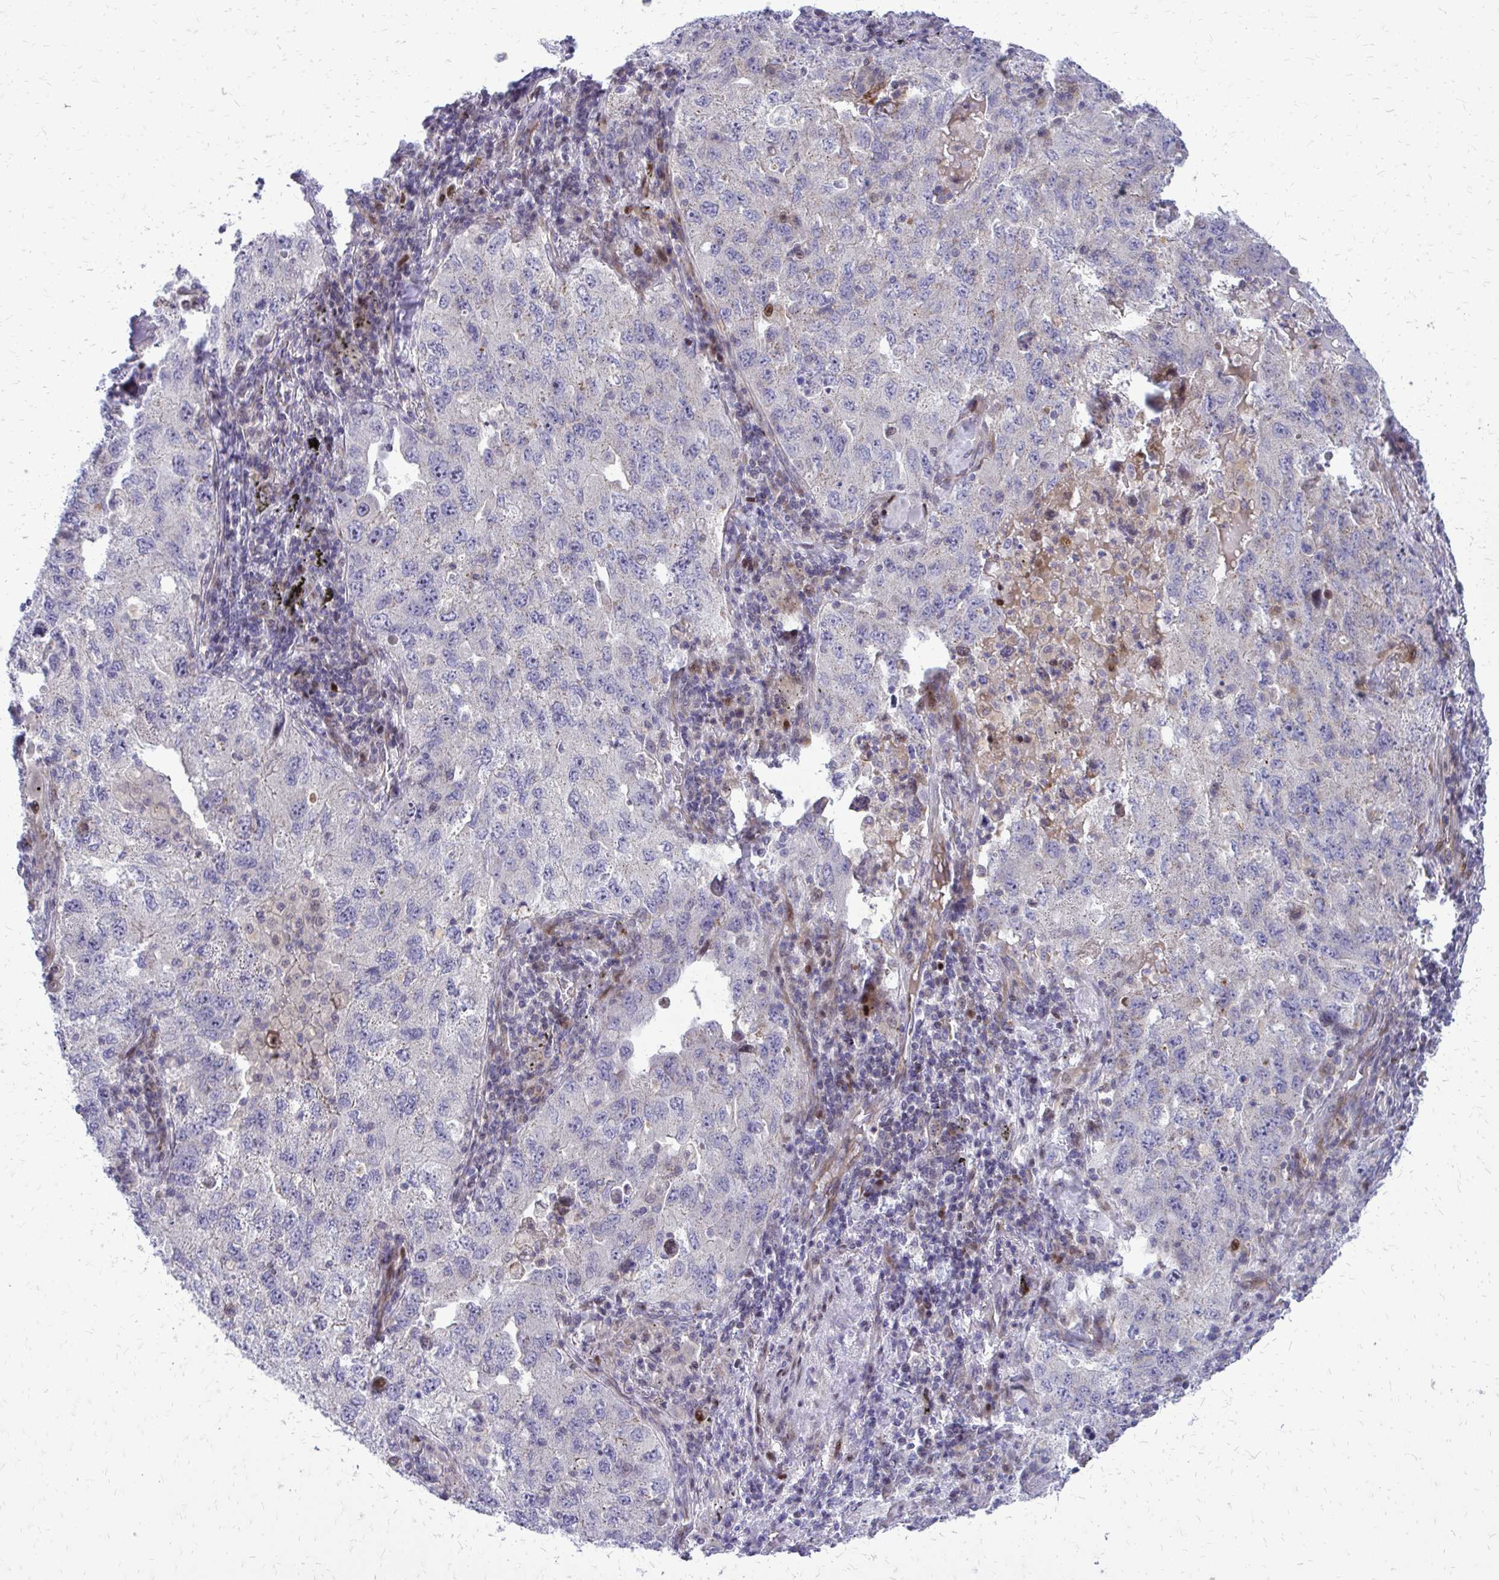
{"staining": {"intensity": "negative", "quantity": "none", "location": "none"}, "tissue": "lung cancer", "cell_type": "Tumor cells", "image_type": "cancer", "snomed": [{"axis": "morphology", "description": "Adenocarcinoma, NOS"}, {"axis": "topography", "description": "Lung"}], "caption": "IHC image of neoplastic tissue: human adenocarcinoma (lung) stained with DAB (3,3'-diaminobenzidine) displays no significant protein positivity in tumor cells. (Stains: DAB (3,3'-diaminobenzidine) immunohistochemistry (IHC) with hematoxylin counter stain, Microscopy: brightfield microscopy at high magnification).", "gene": "PPDPFL", "patient": {"sex": "female", "age": 57}}